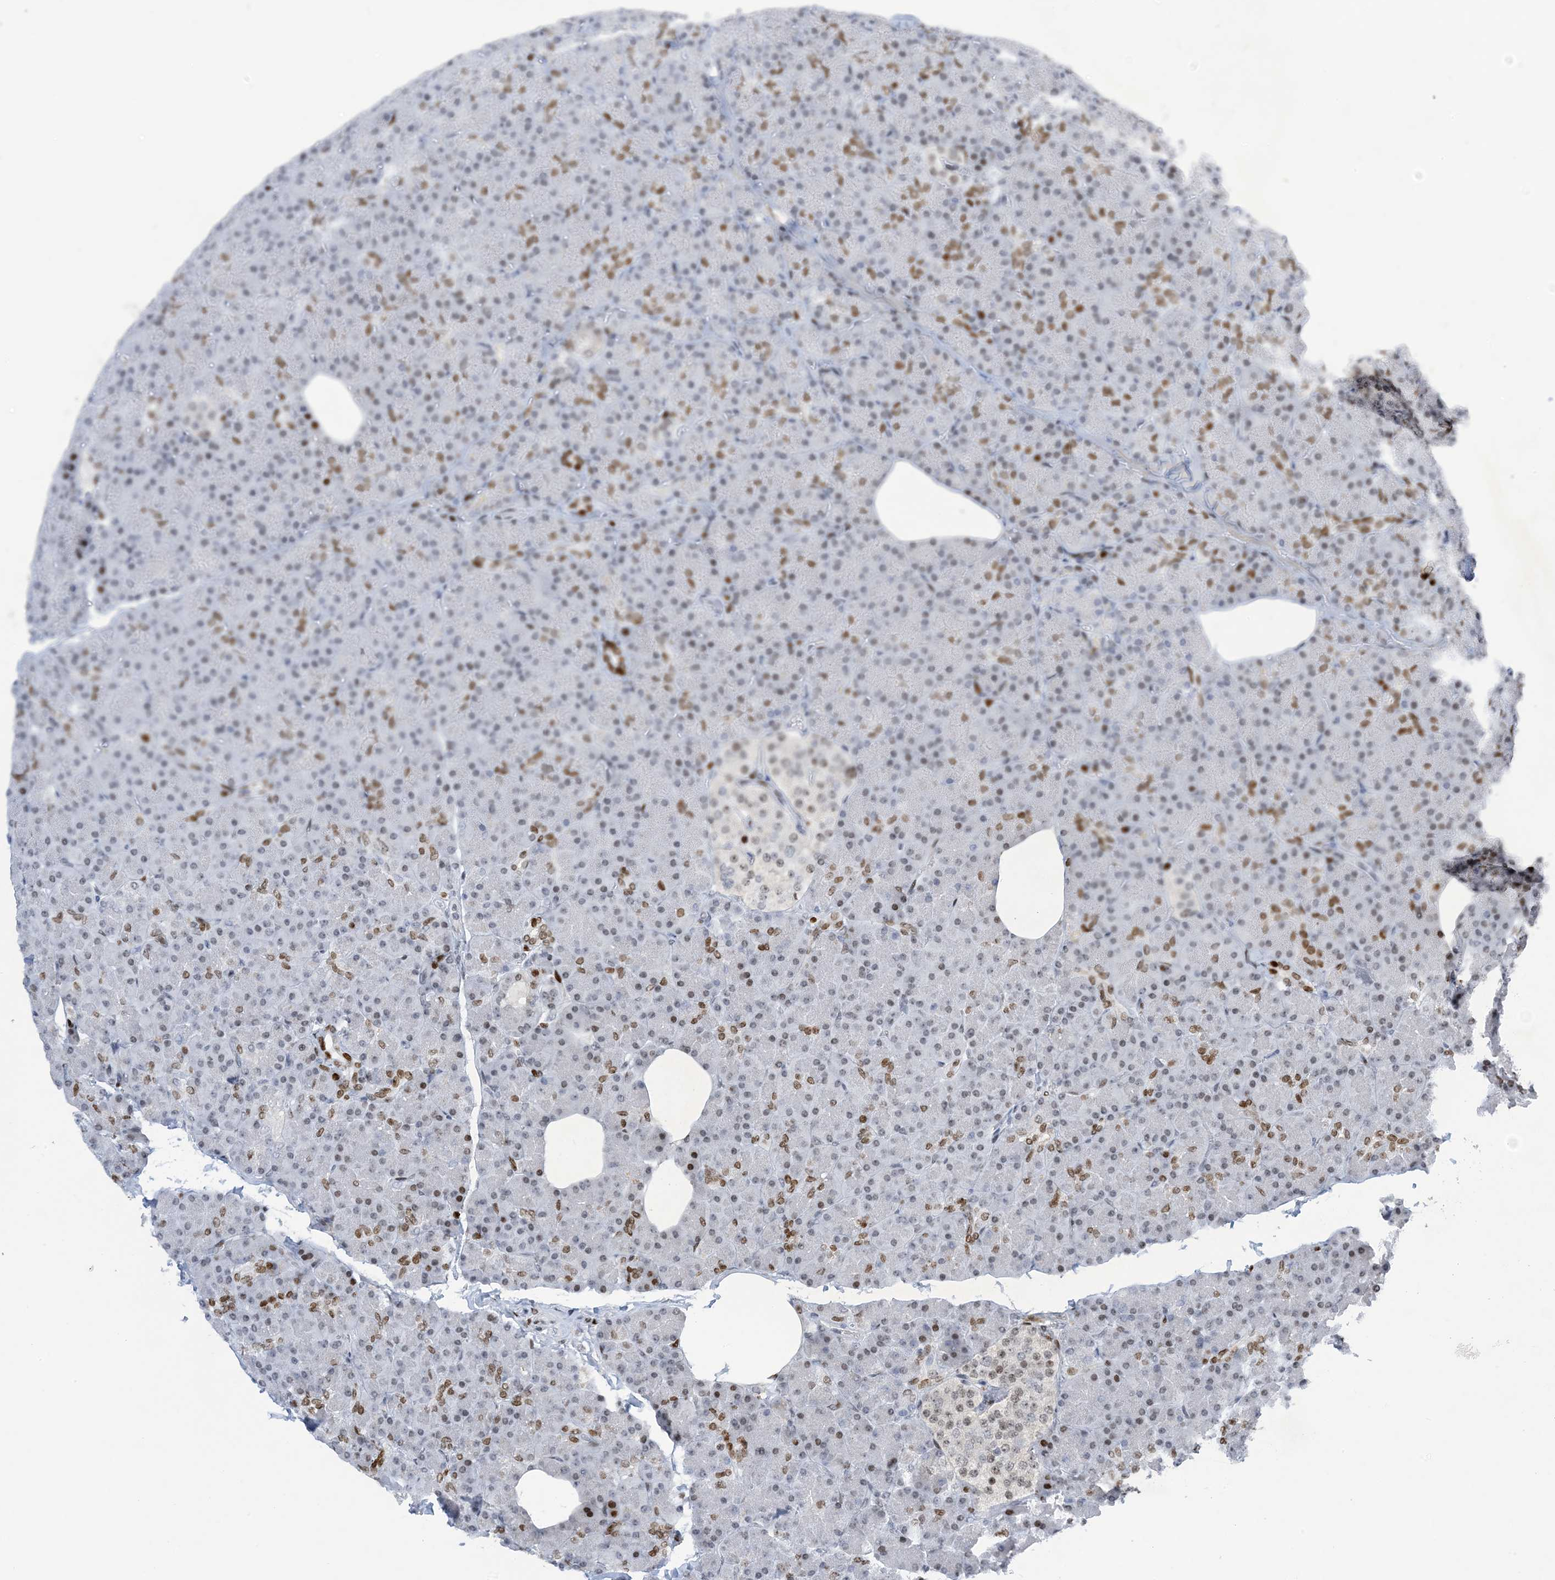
{"staining": {"intensity": "moderate", "quantity": "25%-75%", "location": "nuclear"}, "tissue": "pancreas", "cell_type": "Exocrine glandular cells", "image_type": "normal", "snomed": [{"axis": "morphology", "description": "Normal tissue, NOS"}, {"axis": "topography", "description": "Pancreas"}], "caption": "Normal pancreas reveals moderate nuclear expression in about 25%-75% of exocrine glandular cells.", "gene": "SLC25A53", "patient": {"sex": "female", "age": 43}}